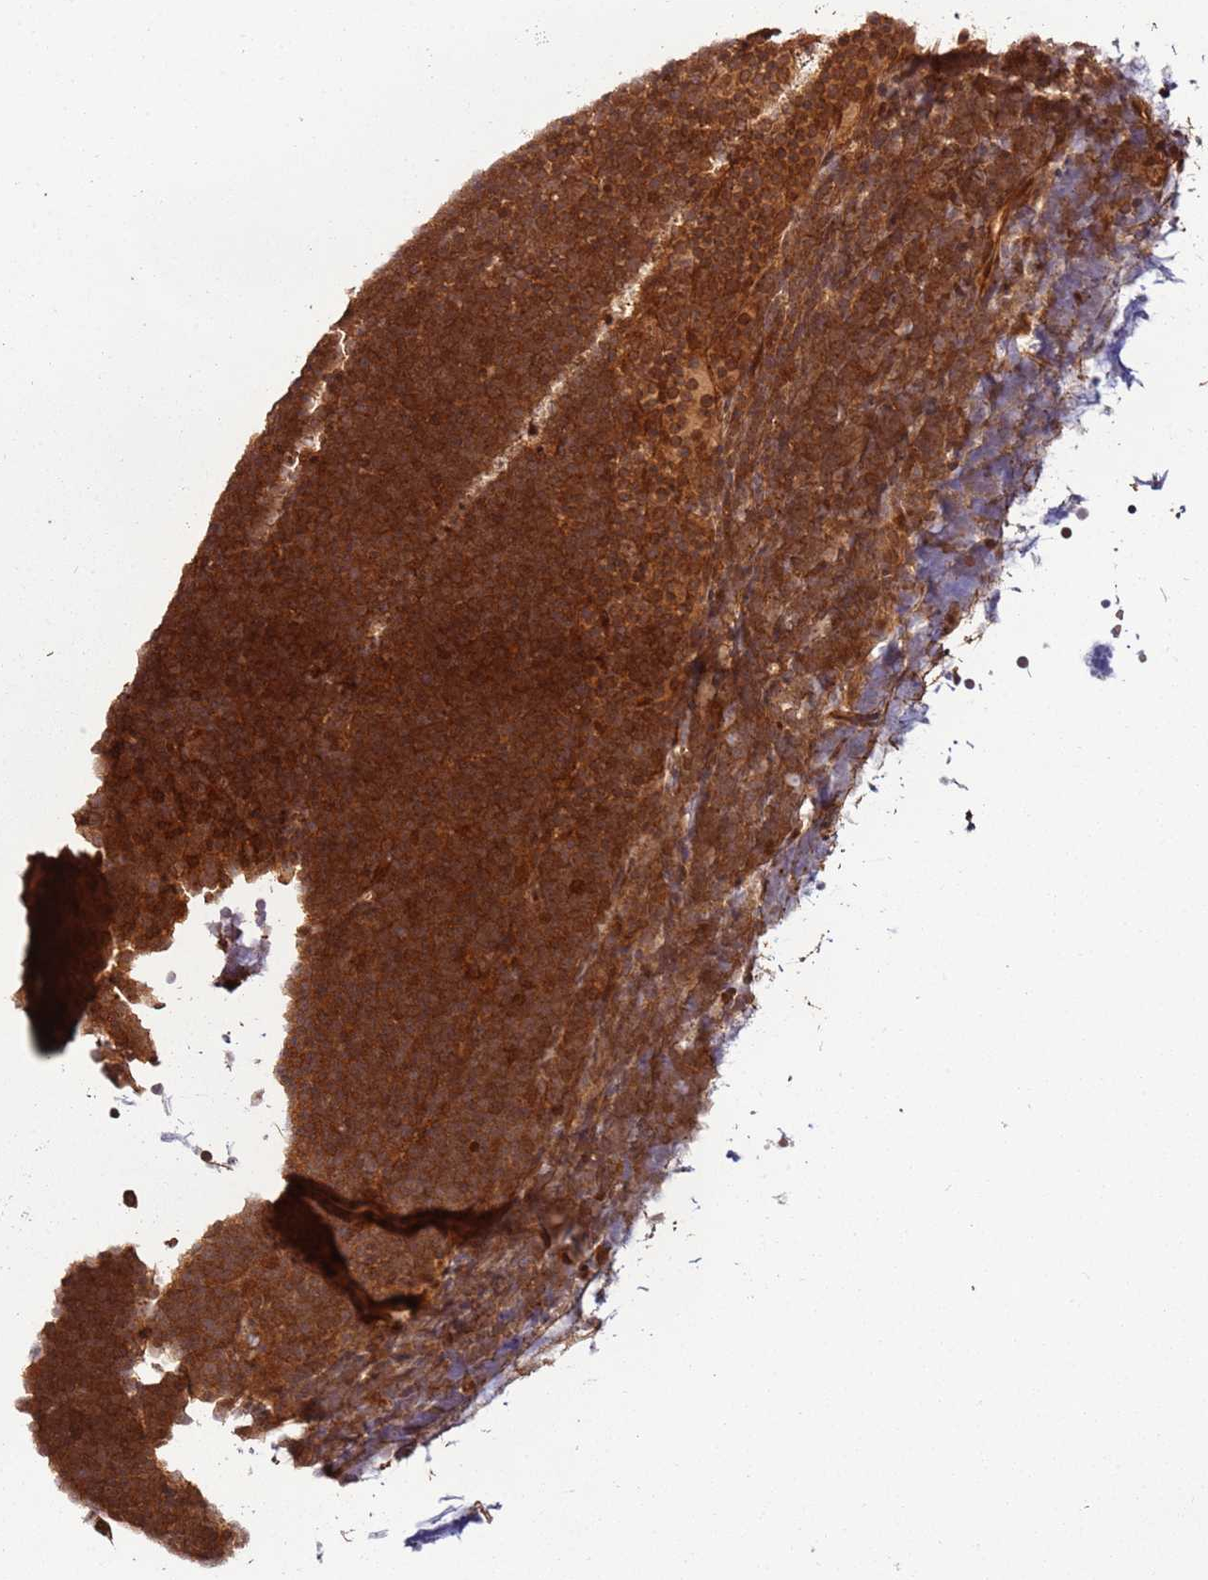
{"staining": {"intensity": "strong", "quantity": ">75%", "location": "cytoplasmic/membranous,nuclear"}, "tissue": "lymphoma", "cell_type": "Tumor cells", "image_type": "cancer", "snomed": [{"axis": "morphology", "description": "Malignant lymphoma, non-Hodgkin's type, High grade"}, {"axis": "topography", "description": "Lymph node"}], "caption": "Immunohistochemistry (IHC) image of neoplastic tissue: human lymphoma stained using IHC displays high levels of strong protein expression localized specifically in the cytoplasmic/membranous and nuclear of tumor cells, appearing as a cytoplasmic/membranous and nuclear brown color.", "gene": "PGLS", "patient": {"sex": "male", "age": 13}}